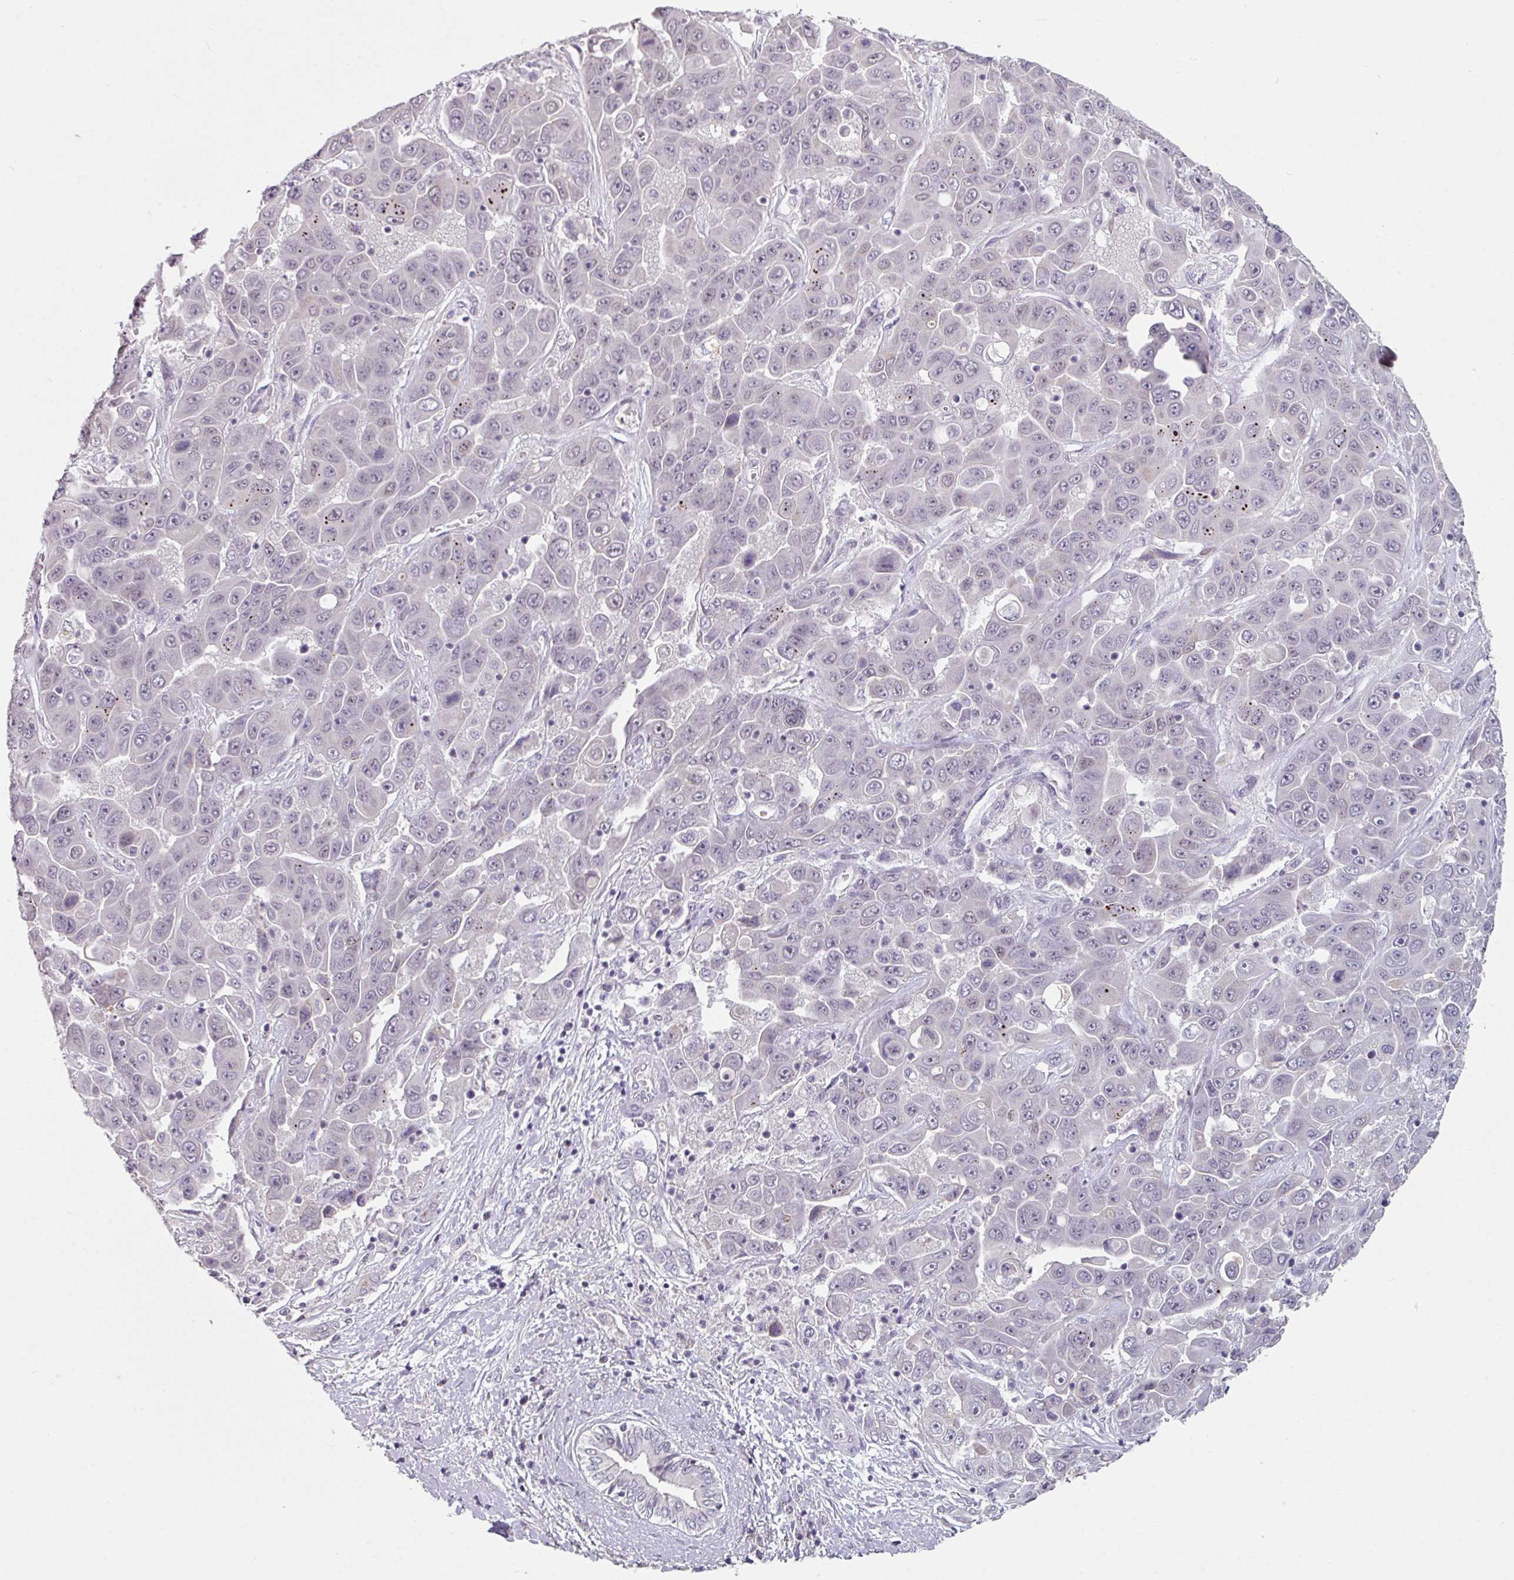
{"staining": {"intensity": "negative", "quantity": "none", "location": "none"}, "tissue": "liver cancer", "cell_type": "Tumor cells", "image_type": "cancer", "snomed": [{"axis": "morphology", "description": "Cholangiocarcinoma"}, {"axis": "topography", "description": "Liver"}], "caption": "The IHC micrograph has no significant staining in tumor cells of liver cancer tissue.", "gene": "ELK1", "patient": {"sex": "female", "age": 52}}